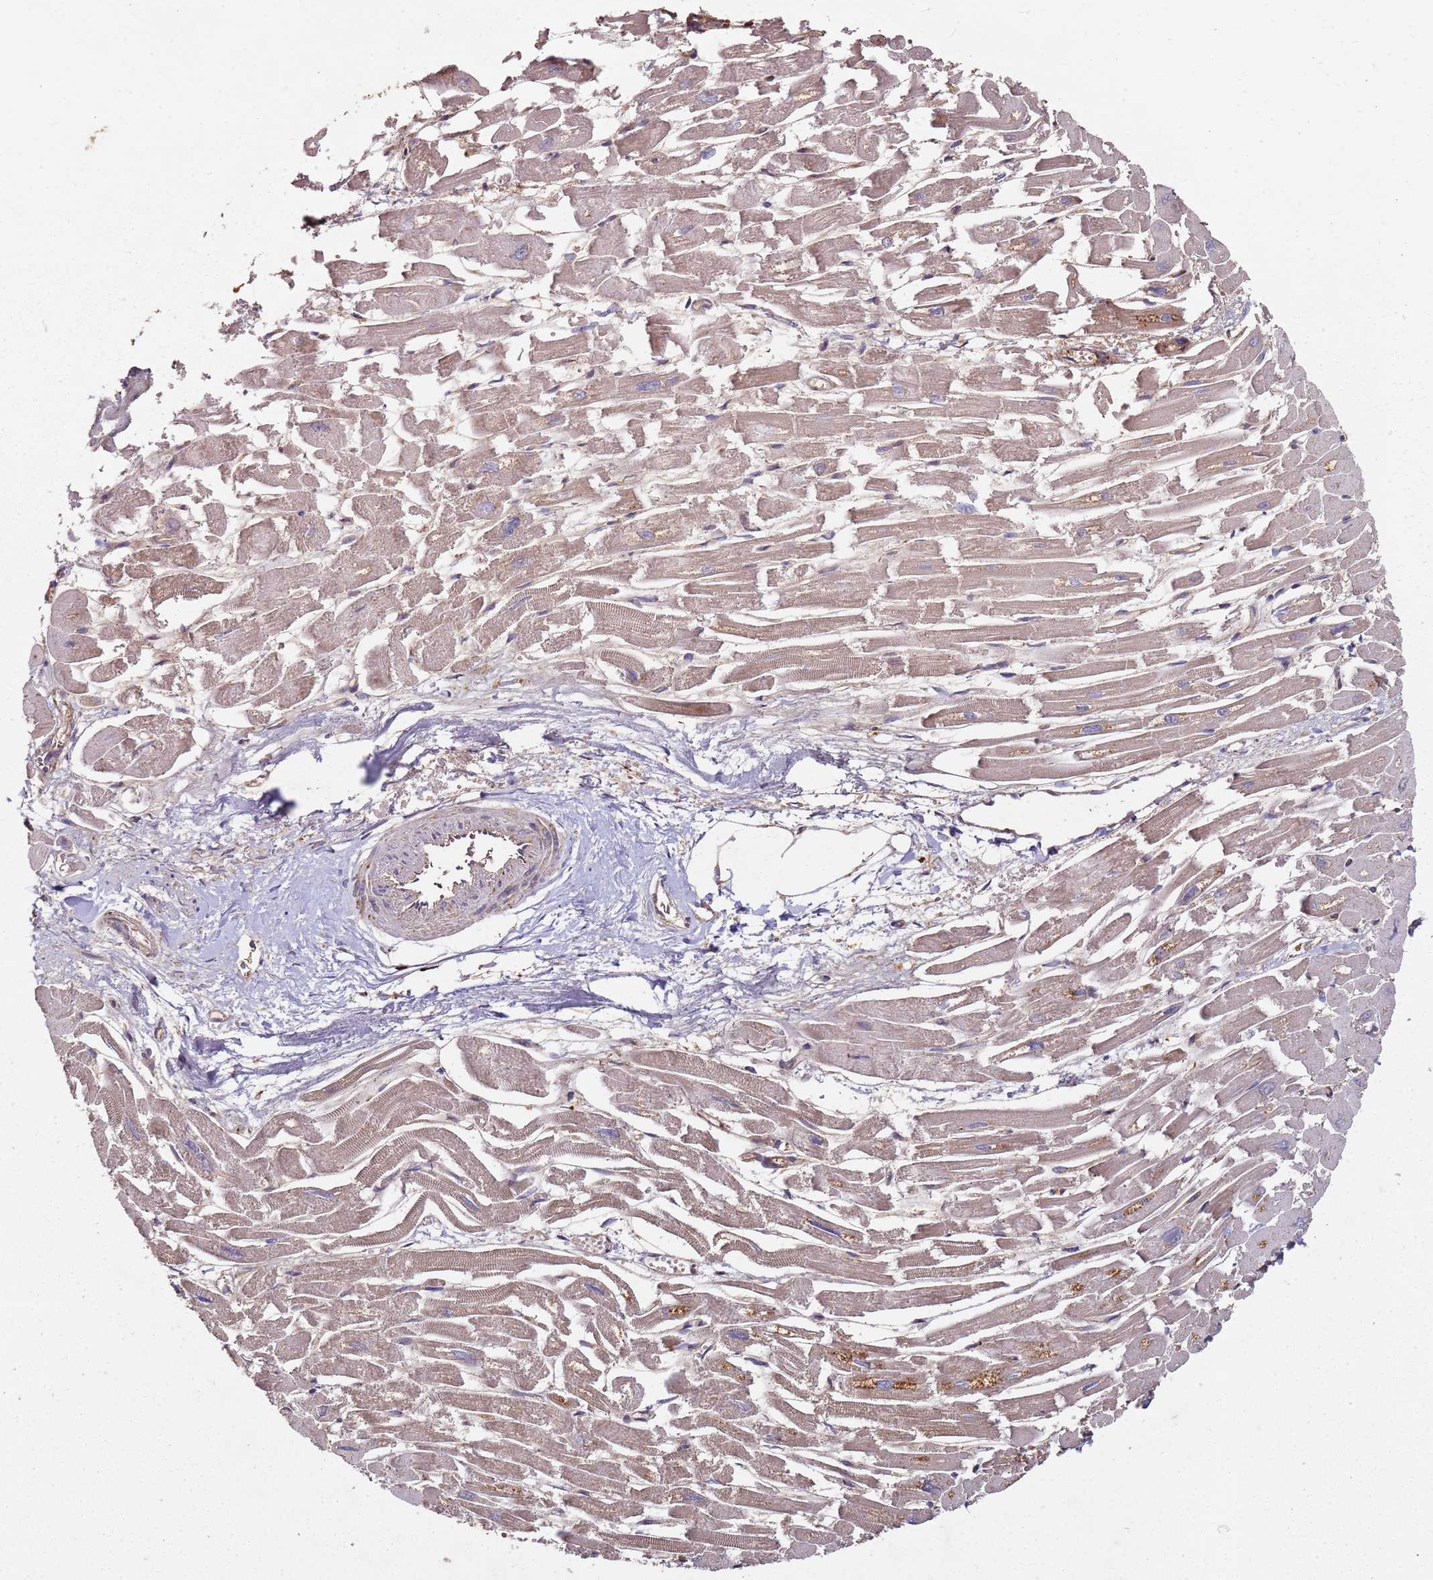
{"staining": {"intensity": "moderate", "quantity": ">75%", "location": "cytoplasmic/membranous"}, "tissue": "heart muscle", "cell_type": "Cardiomyocytes", "image_type": "normal", "snomed": [{"axis": "morphology", "description": "Normal tissue, NOS"}, {"axis": "topography", "description": "Heart"}], "caption": "An image of heart muscle stained for a protein demonstrates moderate cytoplasmic/membranous brown staining in cardiomyocytes.", "gene": "SCGB2B2", "patient": {"sex": "male", "age": 54}}